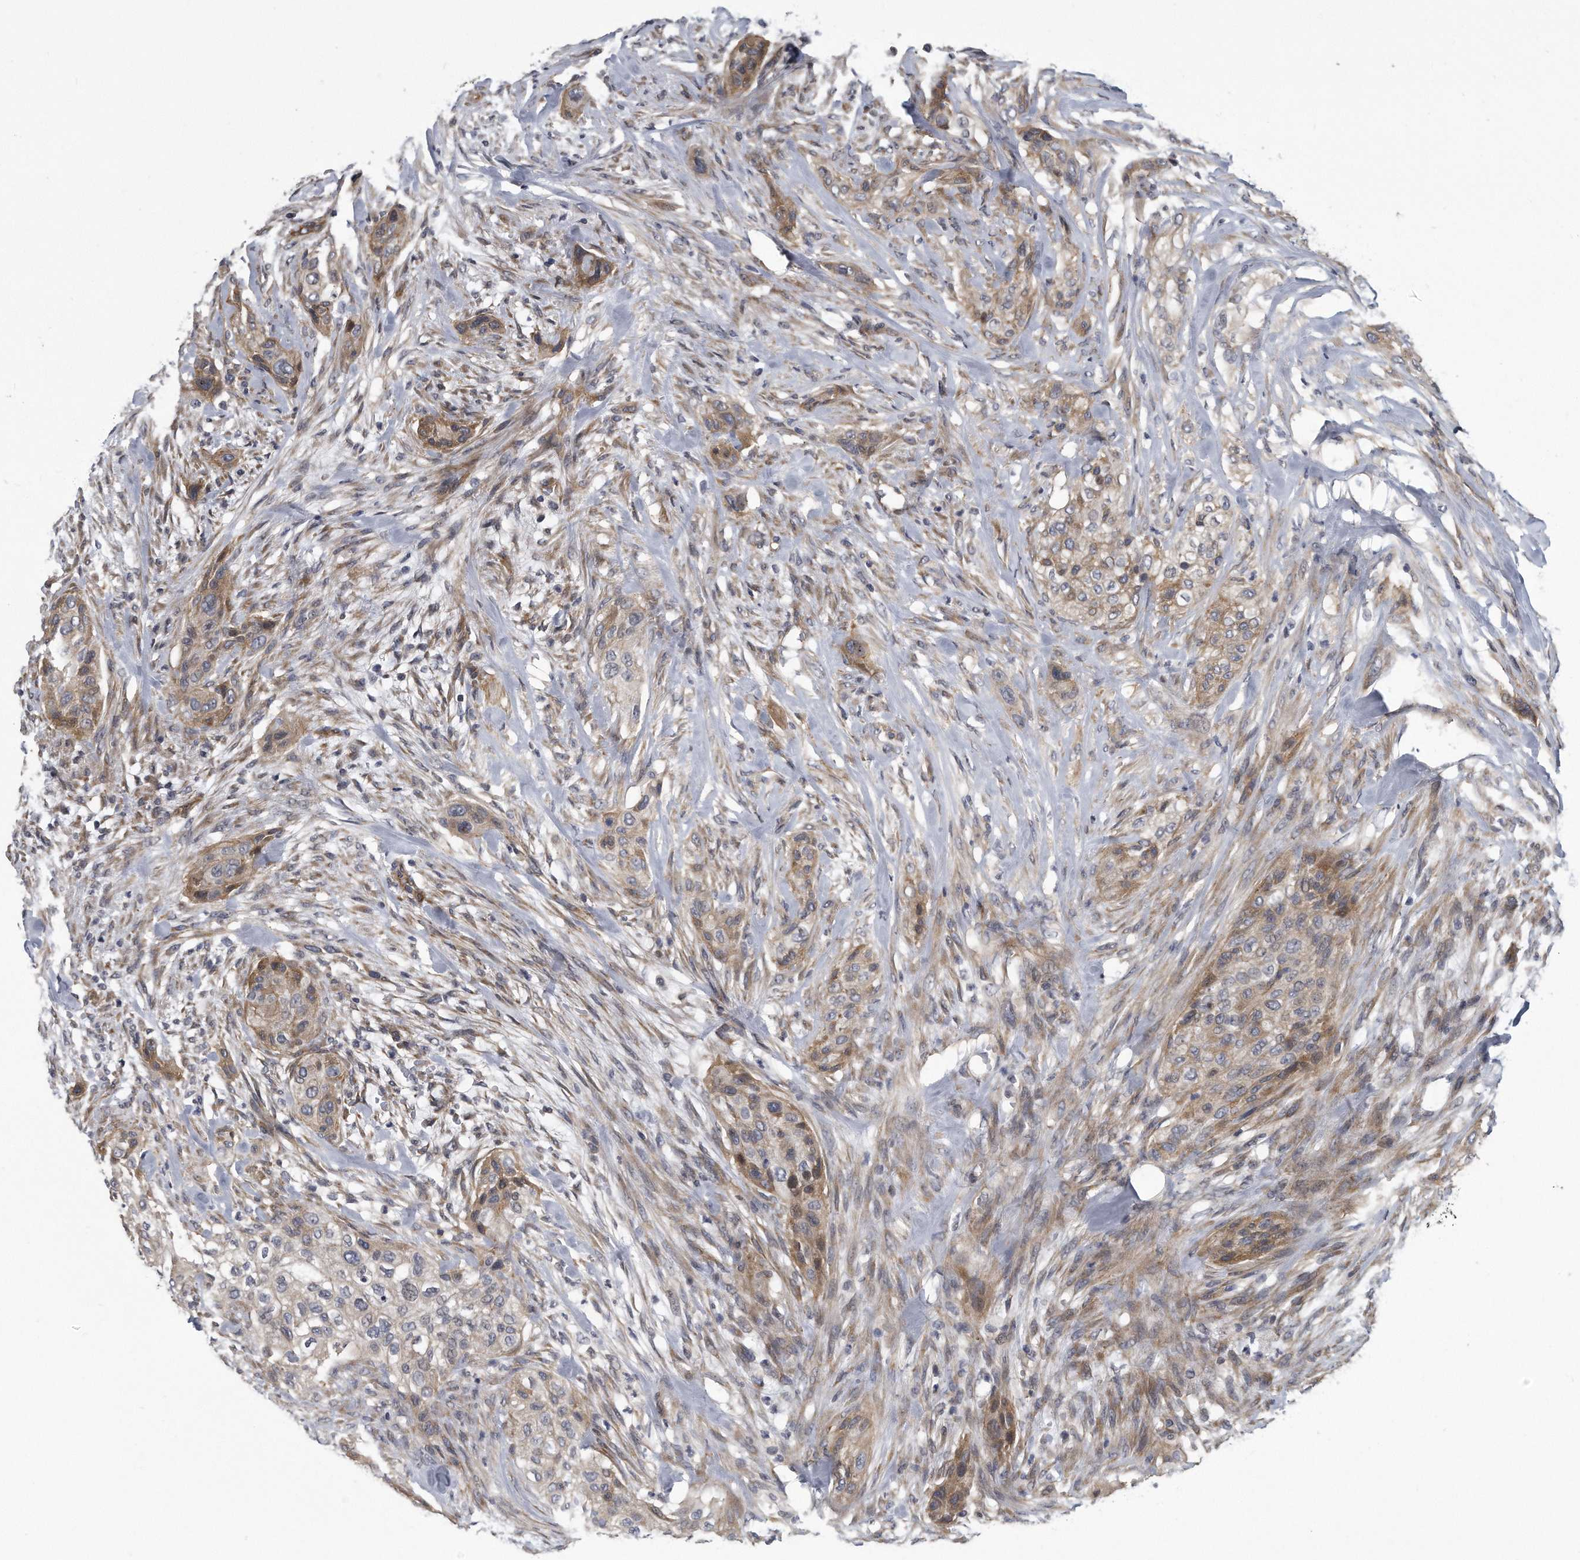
{"staining": {"intensity": "weak", "quantity": "25%-75%", "location": "cytoplasmic/membranous"}, "tissue": "urothelial cancer", "cell_type": "Tumor cells", "image_type": "cancer", "snomed": [{"axis": "morphology", "description": "Urothelial carcinoma, High grade"}, {"axis": "topography", "description": "Urinary bladder"}], "caption": "High-magnification brightfield microscopy of urothelial cancer stained with DAB (3,3'-diaminobenzidine) (brown) and counterstained with hematoxylin (blue). tumor cells exhibit weak cytoplasmic/membranous staining is seen in approximately25%-75% of cells. The protein of interest is shown in brown color, while the nuclei are stained blue.", "gene": "ARMCX1", "patient": {"sex": "male", "age": 35}}